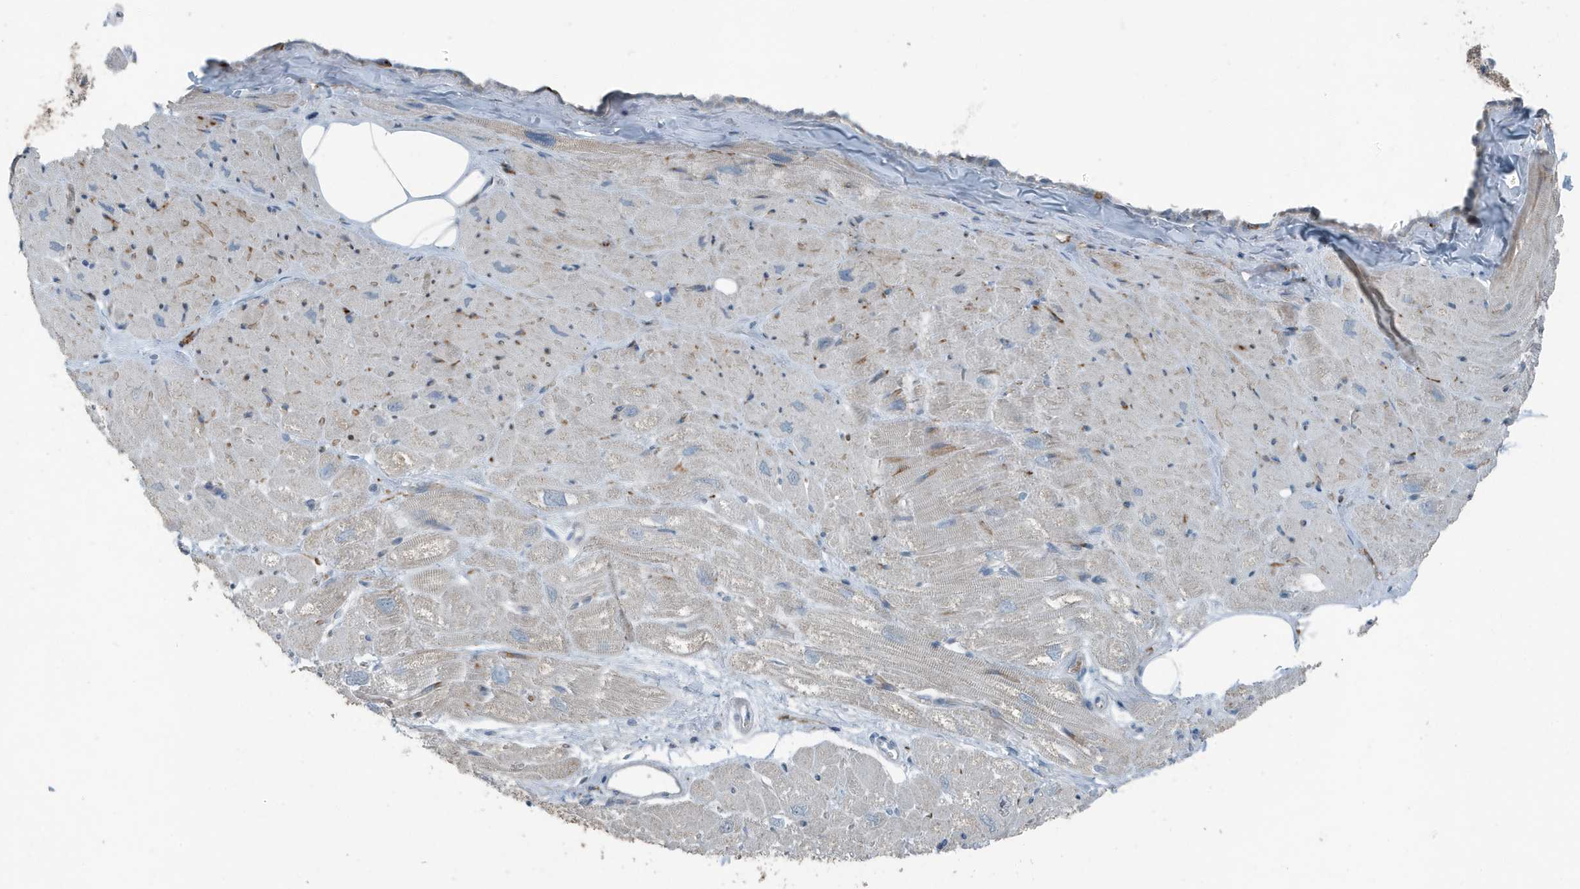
{"staining": {"intensity": "negative", "quantity": "none", "location": "none"}, "tissue": "heart muscle", "cell_type": "Cardiomyocytes", "image_type": "normal", "snomed": [{"axis": "morphology", "description": "Normal tissue, NOS"}, {"axis": "topography", "description": "Heart"}], "caption": "An immunohistochemistry (IHC) photomicrograph of unremarkable heart muscle is shown. There is no staining in cardiomyocytes of heart muscle. (Brightfield microscopy of DAB (3,3'-diaminobenzidine) IHC at high magnification).", "gene": "FAM162A", "patient": {"sex": "male", "age": 50}}